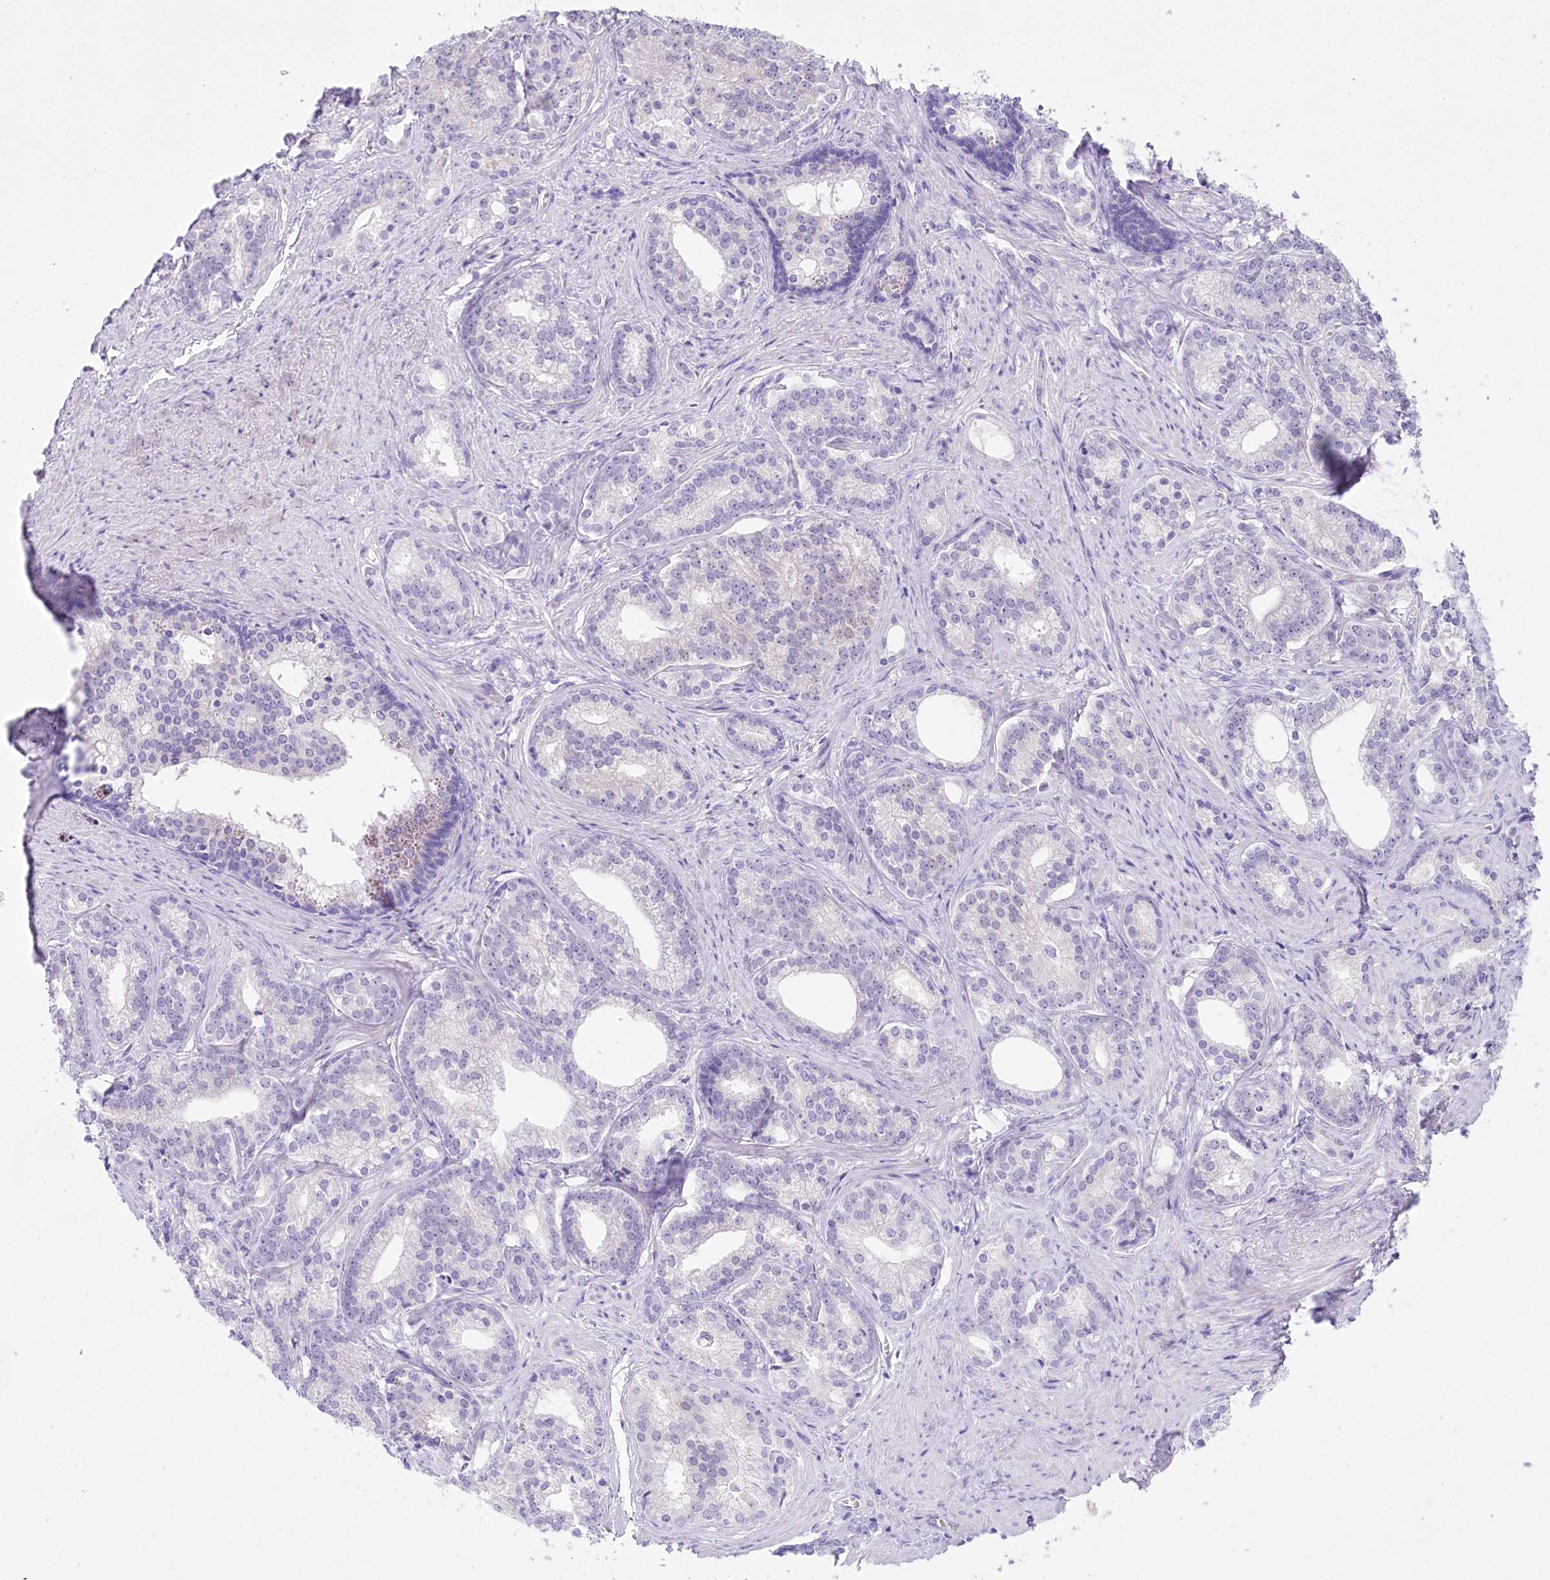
{"staining": {"intensity": "negative", "quantity": "none", "location": "none"}, "tissue": "prostate cancer", "cell_type": "Tumor cells", "image_type": "cancer", "snomed": [{"axis": "morphology", "description": "Adenocarcinoma, Low grade"}, {"axis": "topography", "description": "Prostate"}], "caption": "Immunohistochemical staining of prostate cancer (adenocarcinoma (low-grade)) reveals no significant staining in tumor cells.", "gene": "PBLD", "patient": {"sex": "male", "age": 71}}